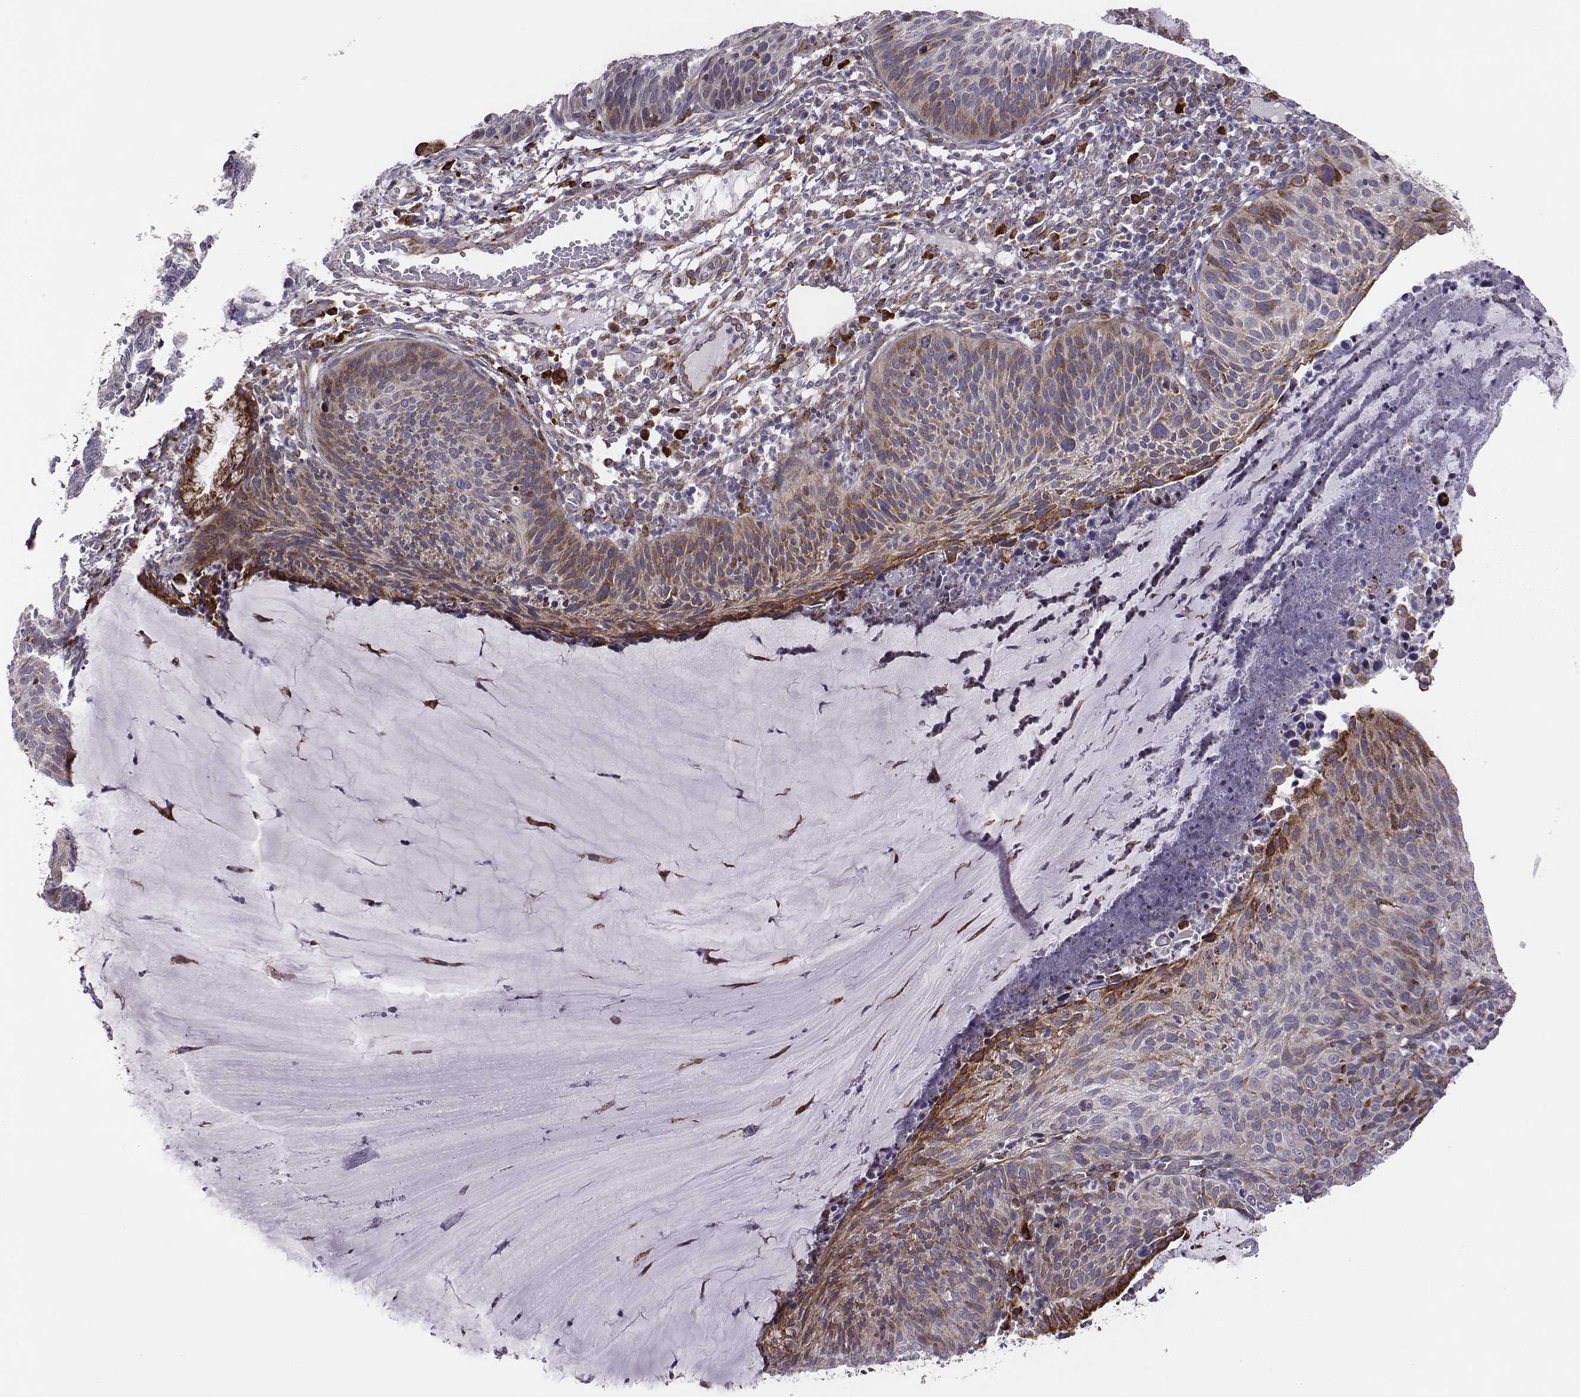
{"staining": {"intensity": "moderate", "quantity": "25%-75%", "location": "cytoplasmic/membranous"}, "tissue": "cervical cancer", "cell_type": "Tumor cells", "image_type": "cancer", "snomed": [{"axis": "morphology", "description": "Squamous cell carcinoma, NOS"}, {"axis": "topography", "description": "Cervix"}], "caption": "This micrograph shows immunohistochemistry staining of human cervical squamous cell carcinoma, with medium moderate cytoplasmic/membranous staining in about 25%-75% of tumor cells.", "gene": "SELENOI", "patient": {"sex": "female", "age": 36}}